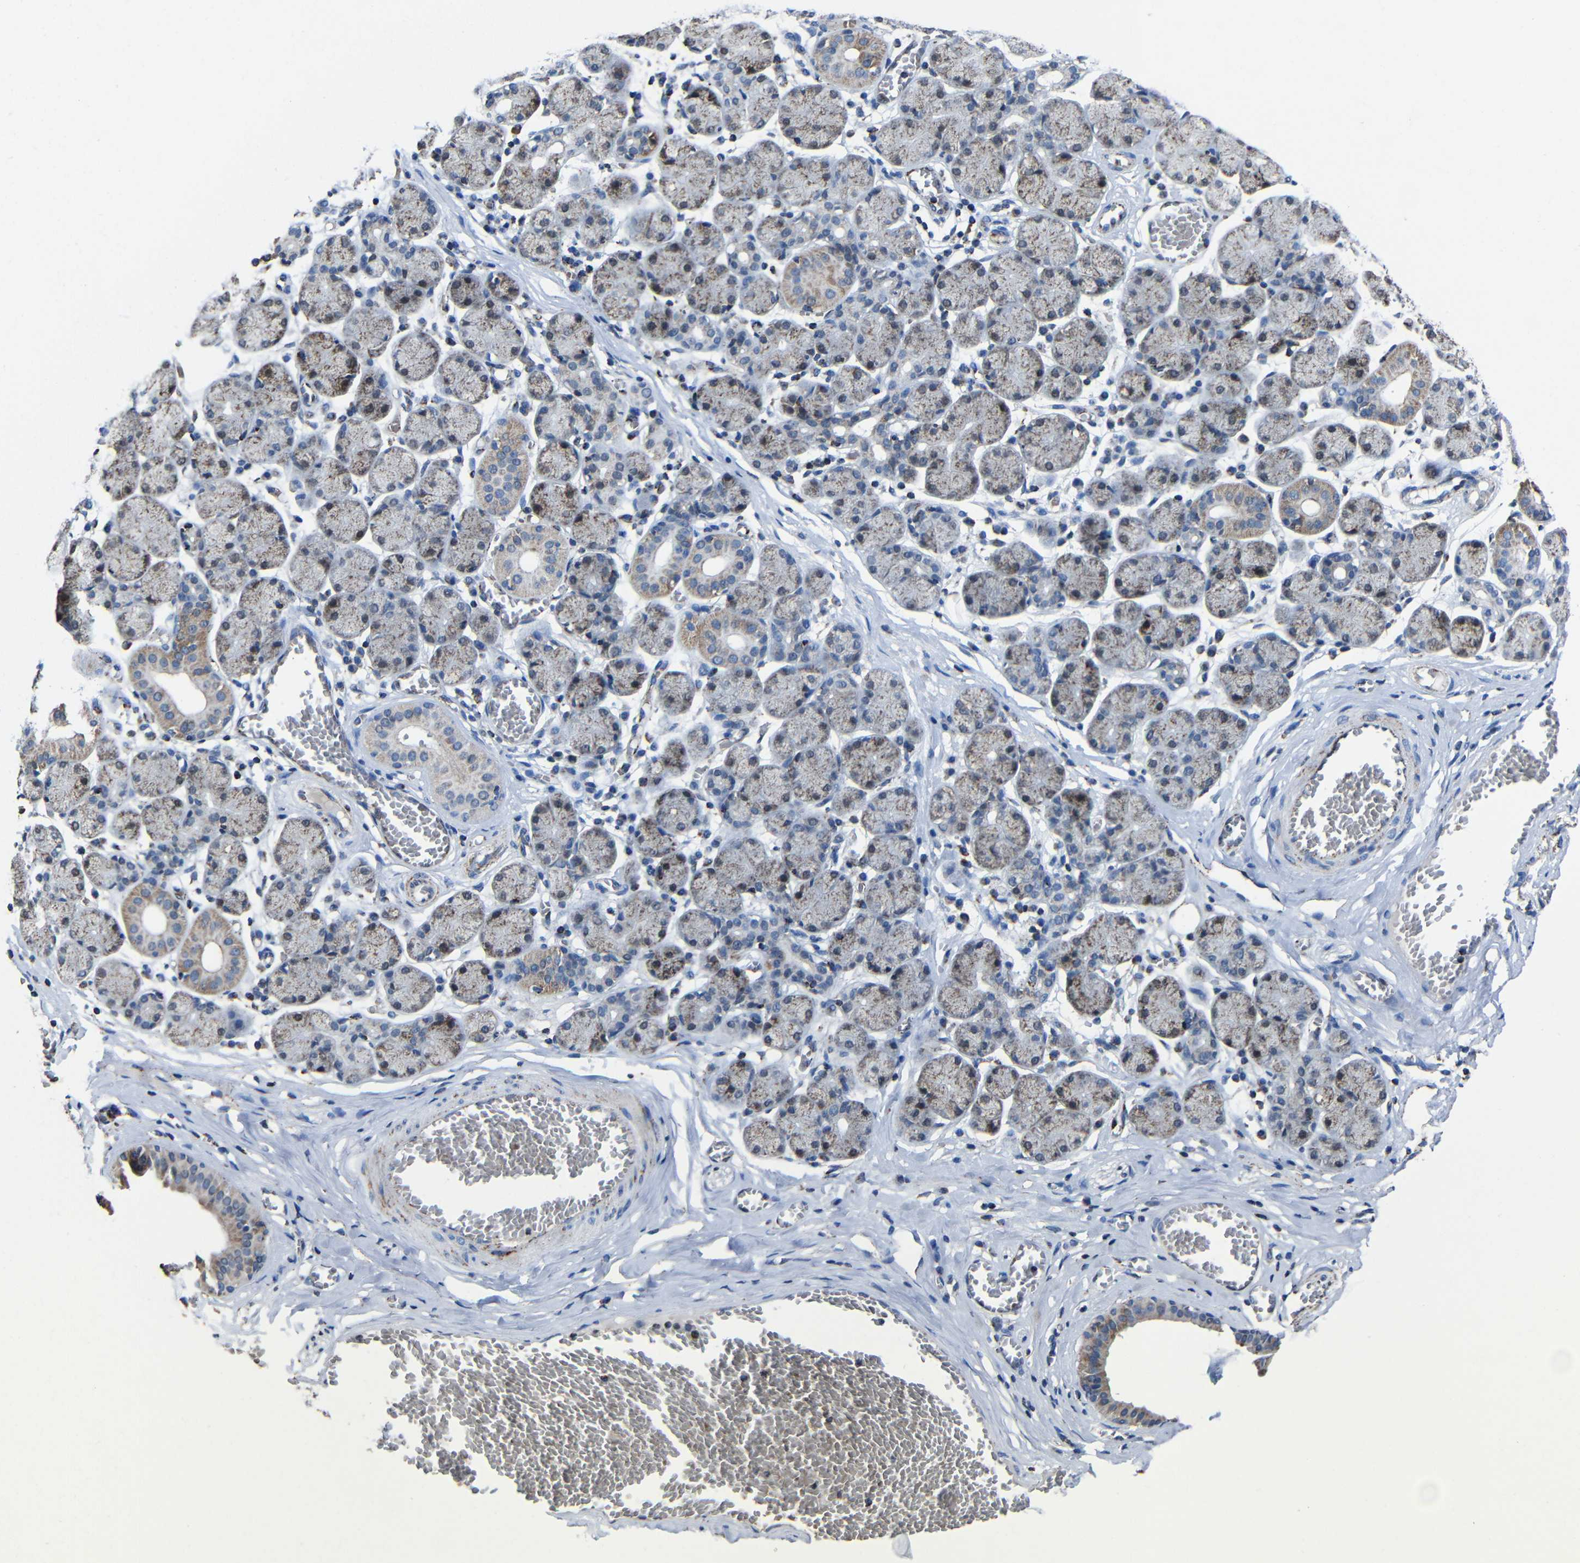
{"staining": {"intensity": "moderate", "quantity": "25%-75%", "location": "cytoplasmic/membranous"}, "tissue": "salivary gland", "cell_type": "Glandular cells", "image_type": "normal", "snomed": [{"axis": "morphology", "description": "Normal tissue, NOS"}, {"axis": "topography", "description": "Salivary gland"}], "caption": "Immunohistochemical staining of normal salivary gland displays moderate cytoplasmic/membranous protein expression in about 25%-75% of glandular cells. Nuclei are stained in blue.", "gene": "CA5B", "patient": {"sex": "female", "age": 24}}